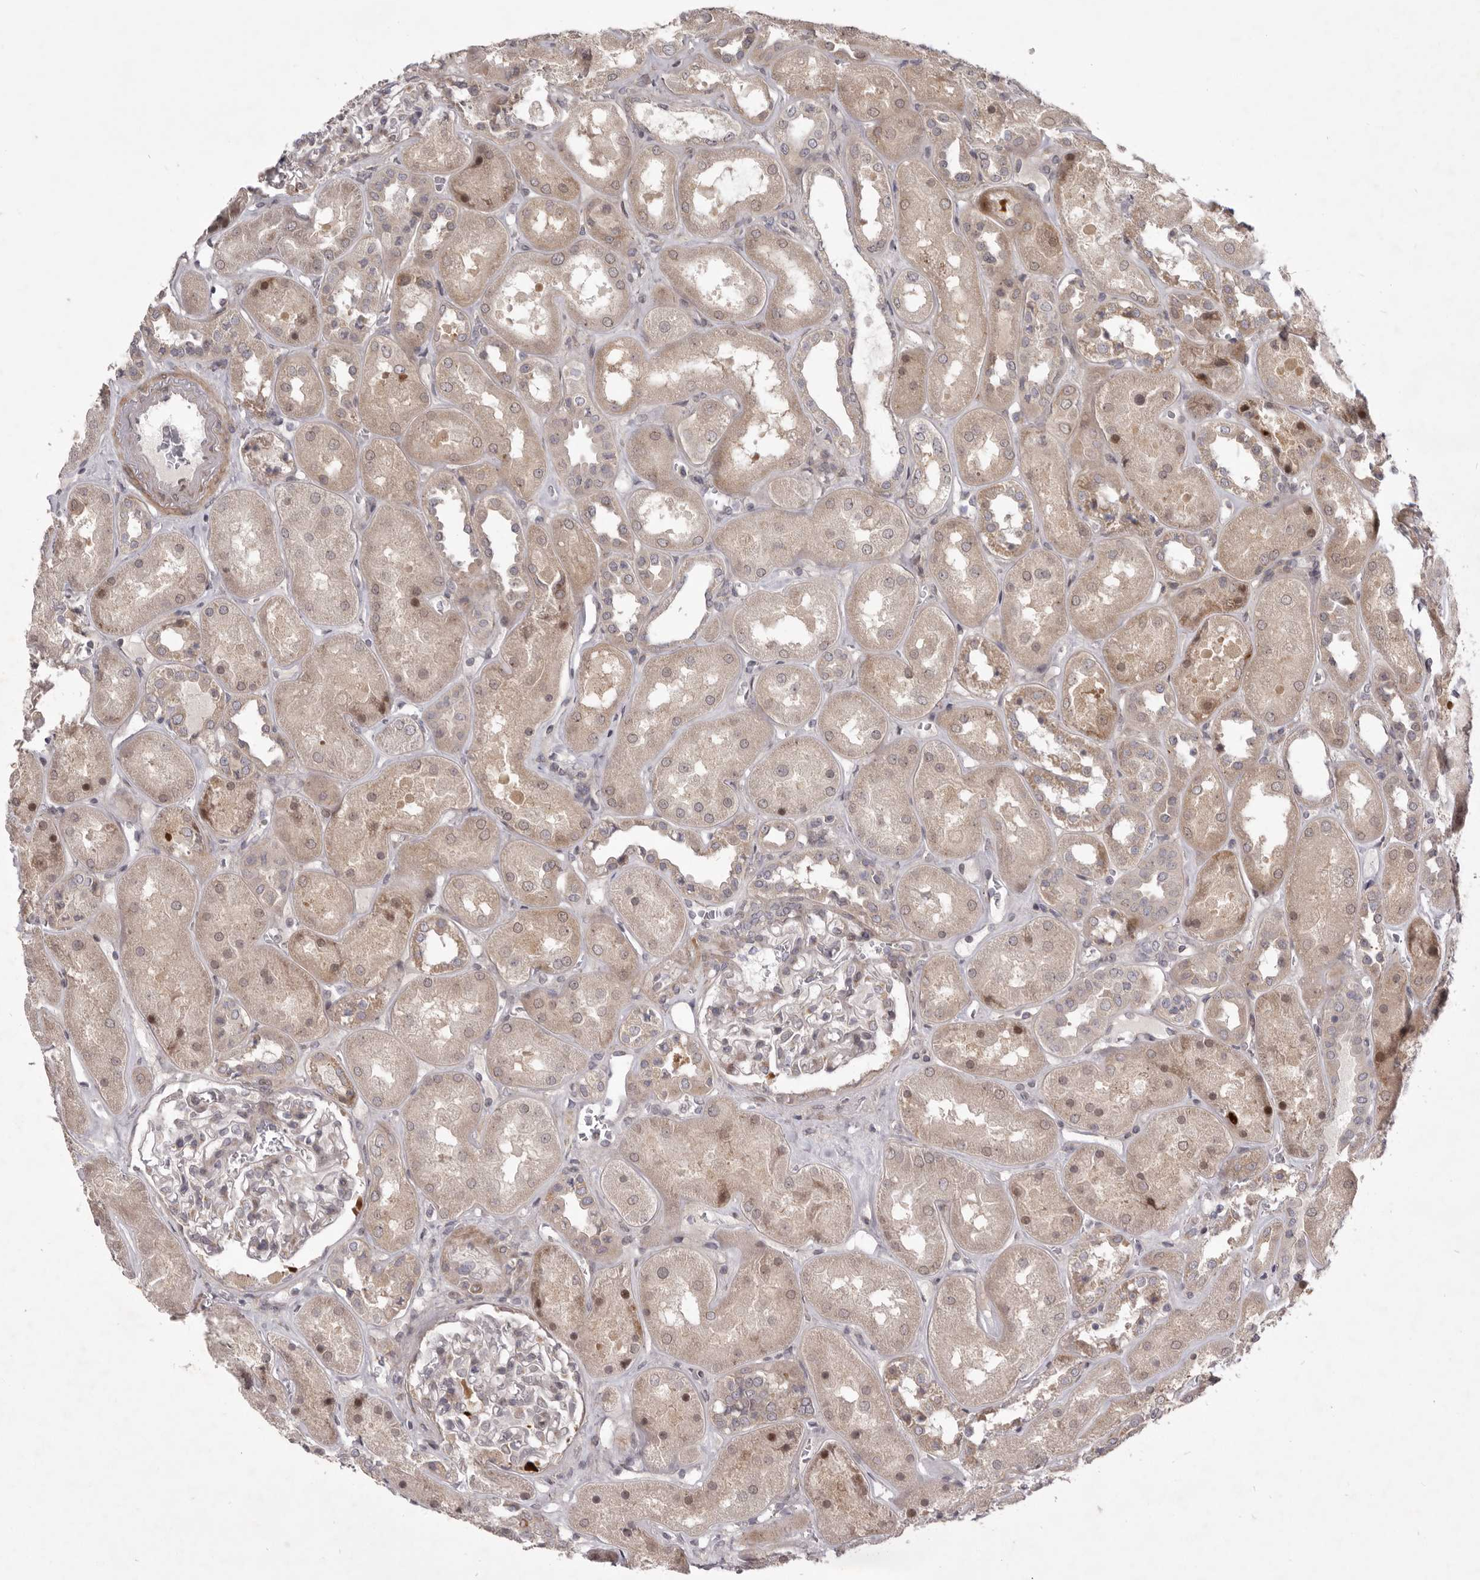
{"staining": {"intensity": "negative", "quantity": "none", "location": "none"}, "tissue": "kidney", "cell_type": "Cells in glomeruli", "image_type": "normal", "snomed": [{"axis": "morphology", "description": "Normal tissue, NOS"}, {"axis": "topography", "description": "Kidney"}], "caption": "High power microscopy photomicrograph of an immunohistochemistry (IHC) image of benign kidney, revealing no significant staining in cells in glomeruli. (Brightfield microscopy of DAB (3,3'-diaminobenzidine) immunohistochemistry at high magnification).", "gene": "TBC1D8B", "patient": {"sex": "male", "age": 70}}